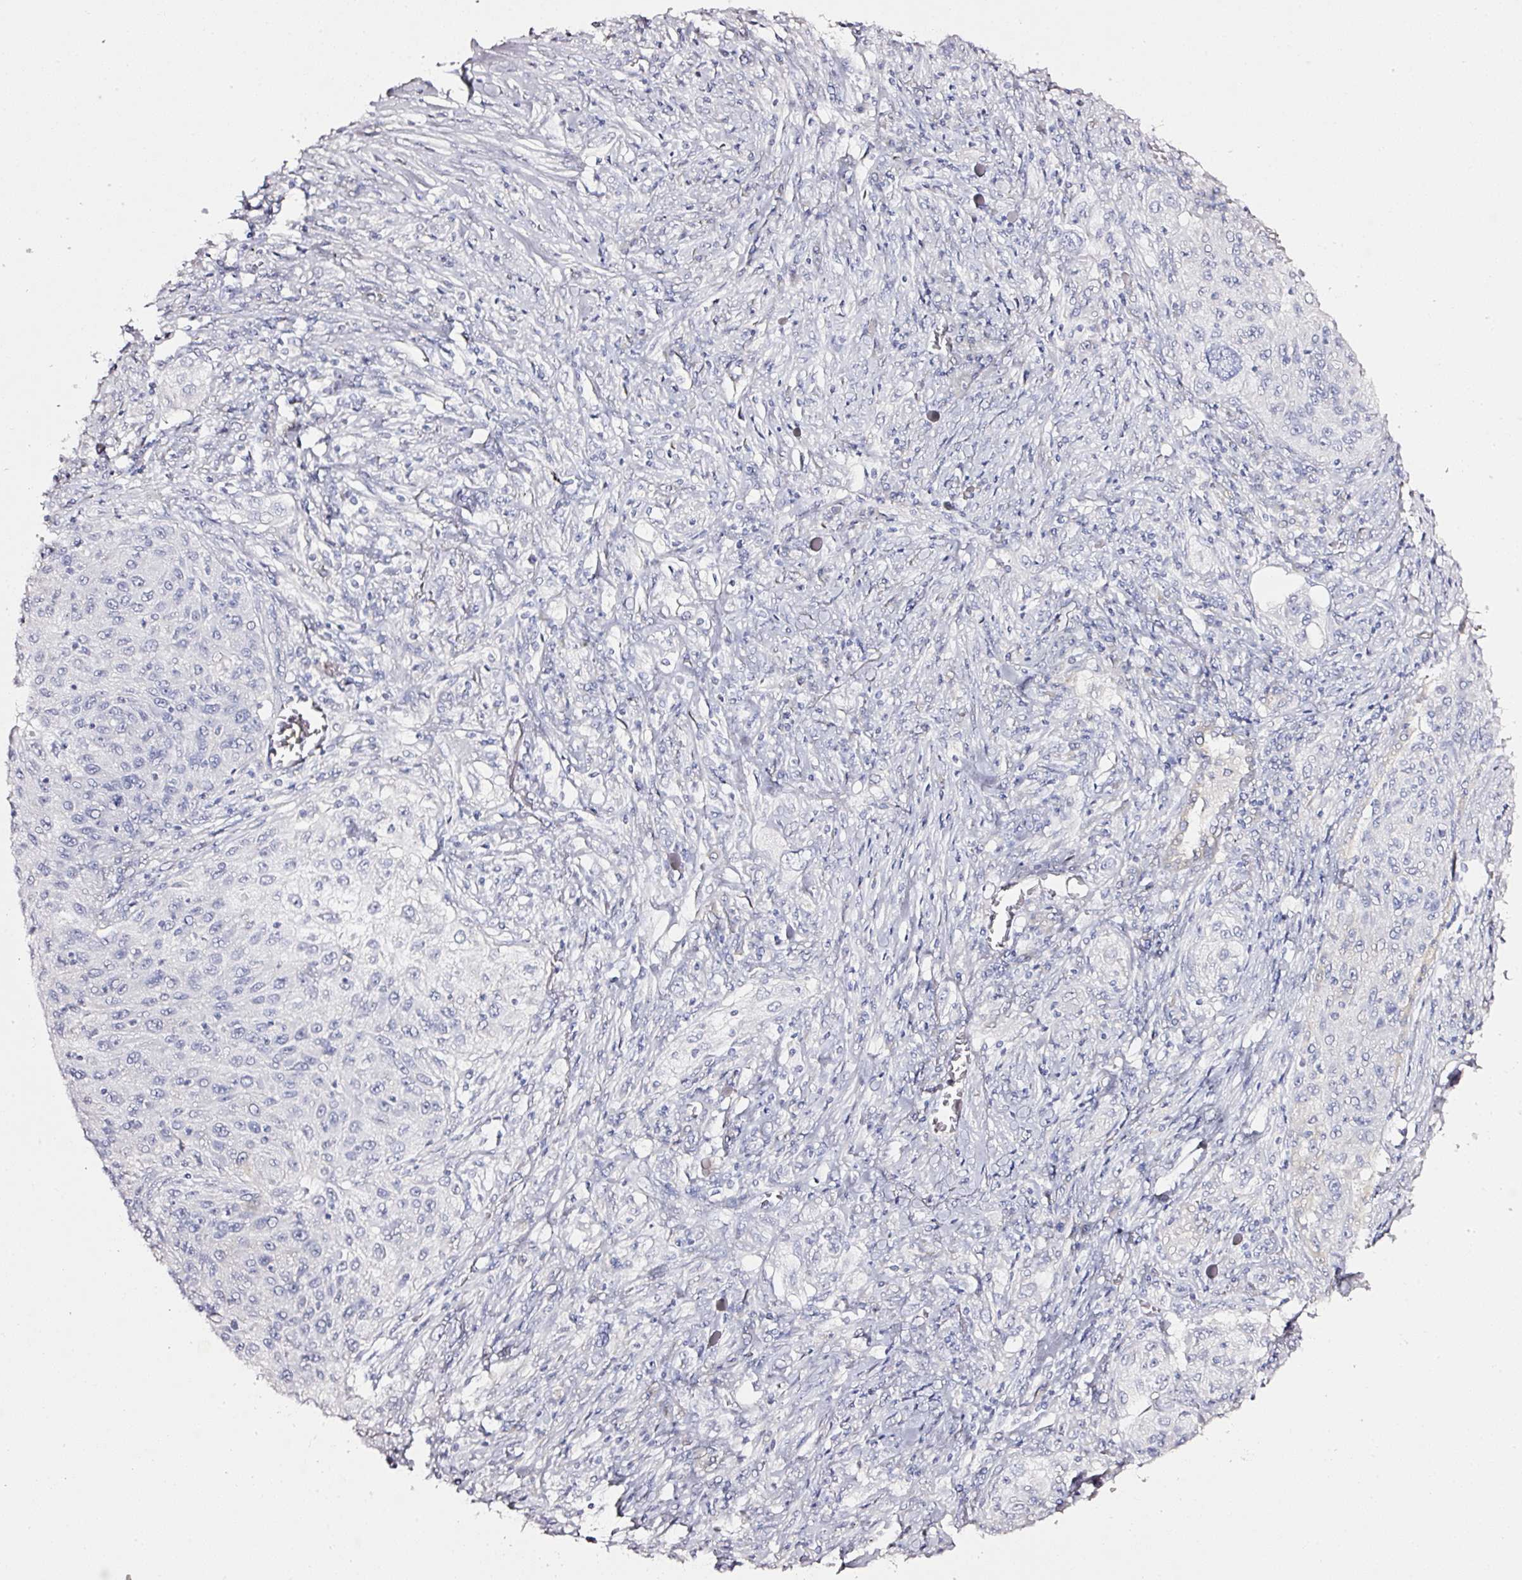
{"staining": {"intensity": "negative", "quantity": "none", "location": "none"}, "tissue": "lung cancer", "cell_type": "Tumor cells", "image_type": "cancer", "snomed": [{"axis": "morphology", "description": "Squamous cell carcinoma, NOS"}, {"axis": "topography", "description": "Lung"}], "caption": "The histopathology image displays no significant positivity in tumor cells of lung cancer.", "gene": "PDXDC1", "patient": {"sex": "female", "age": 69}}